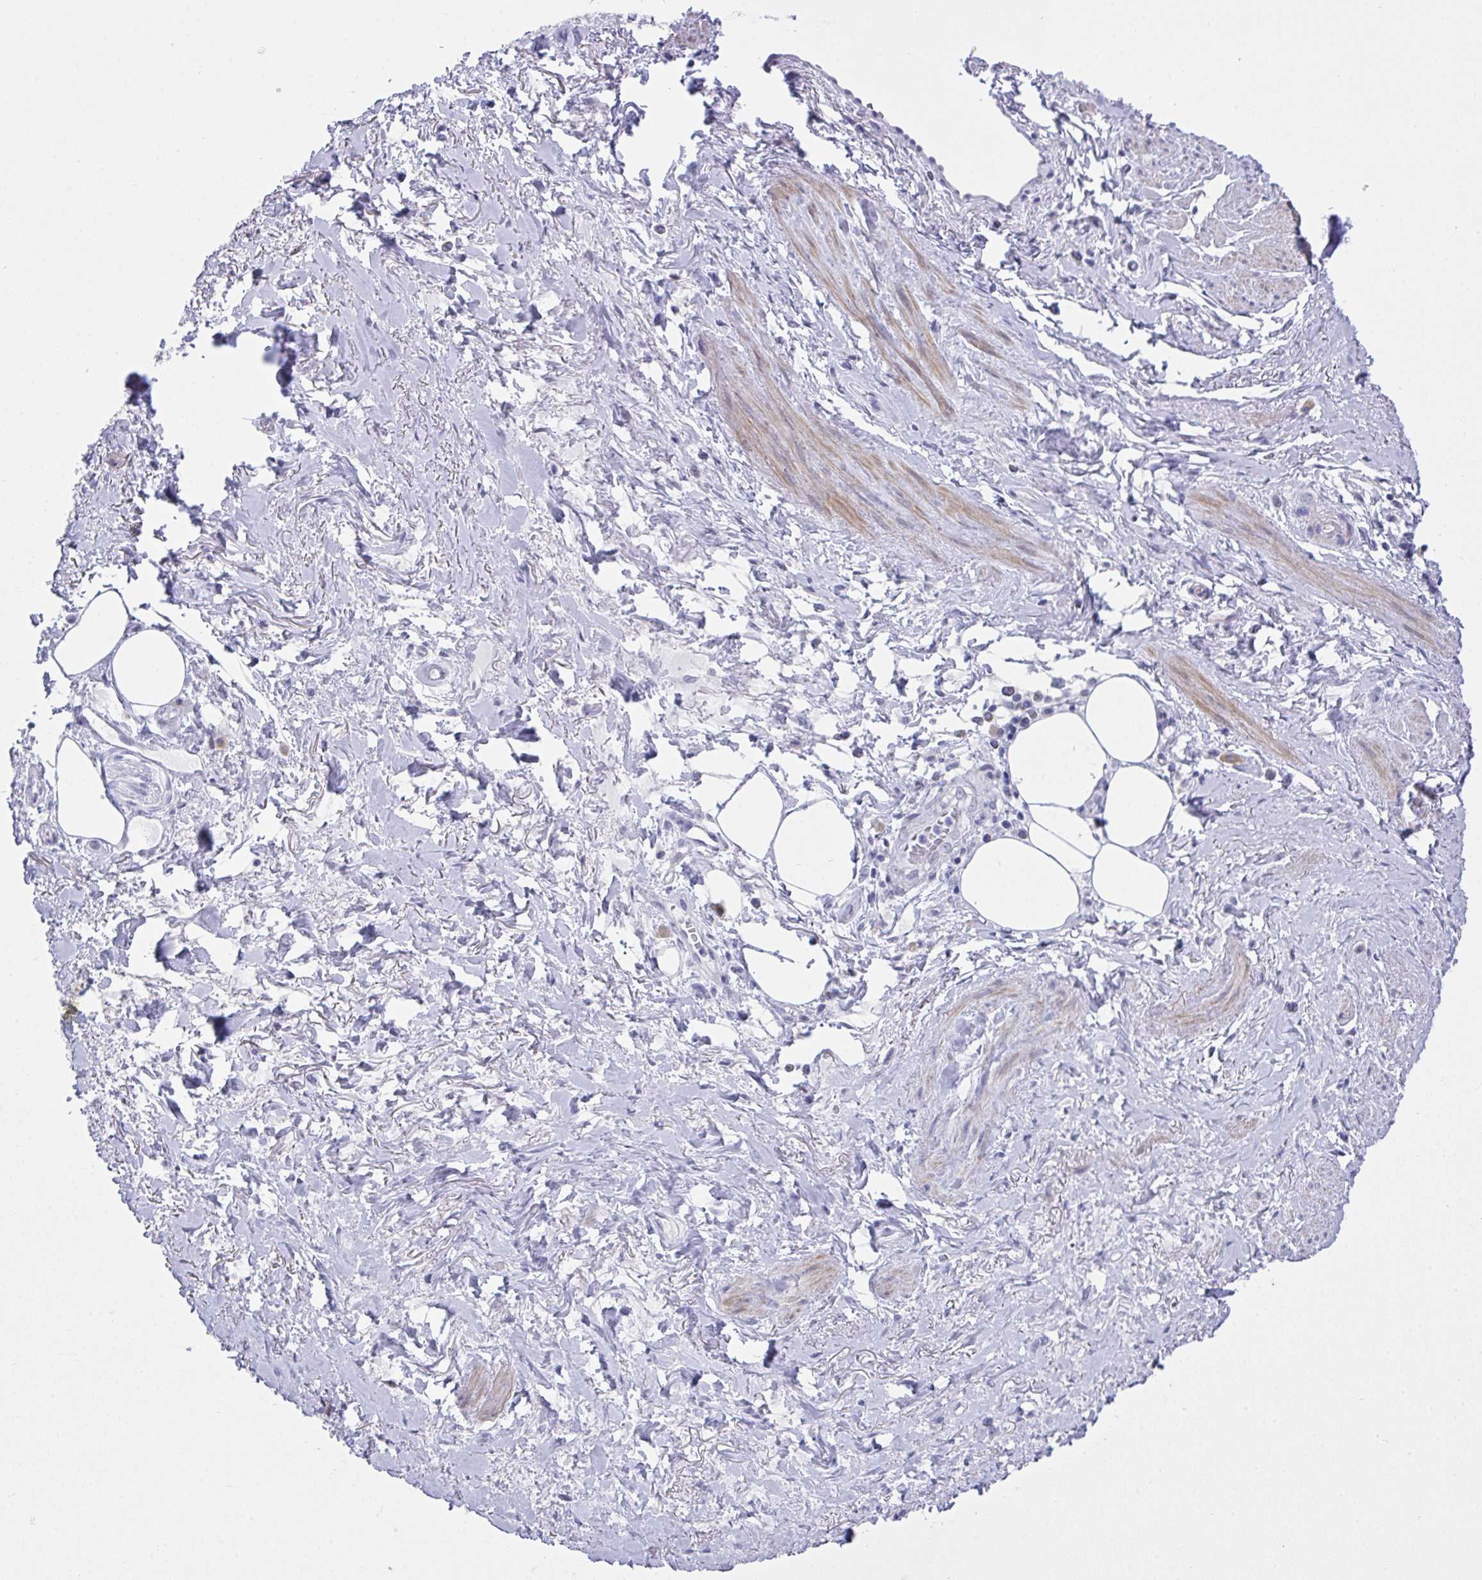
{"staining": {"intensity": "negative", "quantity": "none", "location": "none"}, "tissue": "adipose tissue", "cell_type": "Adipocytes", "image_type": "normal", "snomed": [{"axis": "morphology", "description": "Normal tissue, NOS"}, {"axis": "topography", "description": "Vagina"}, {"axis": "topography", "description": "Peripheral nerve tissue"}], "caption": "There is no significant staining in adipocytes of adipose tissue. (Stains: DAB (3,3'-diaminobenzidine) IHC with hematoxylin counter stain, Microscopy: brightfield microscopy at high magnification).", "gene": "FBXL22", "patient": {"sex": "female", "age": 71}}